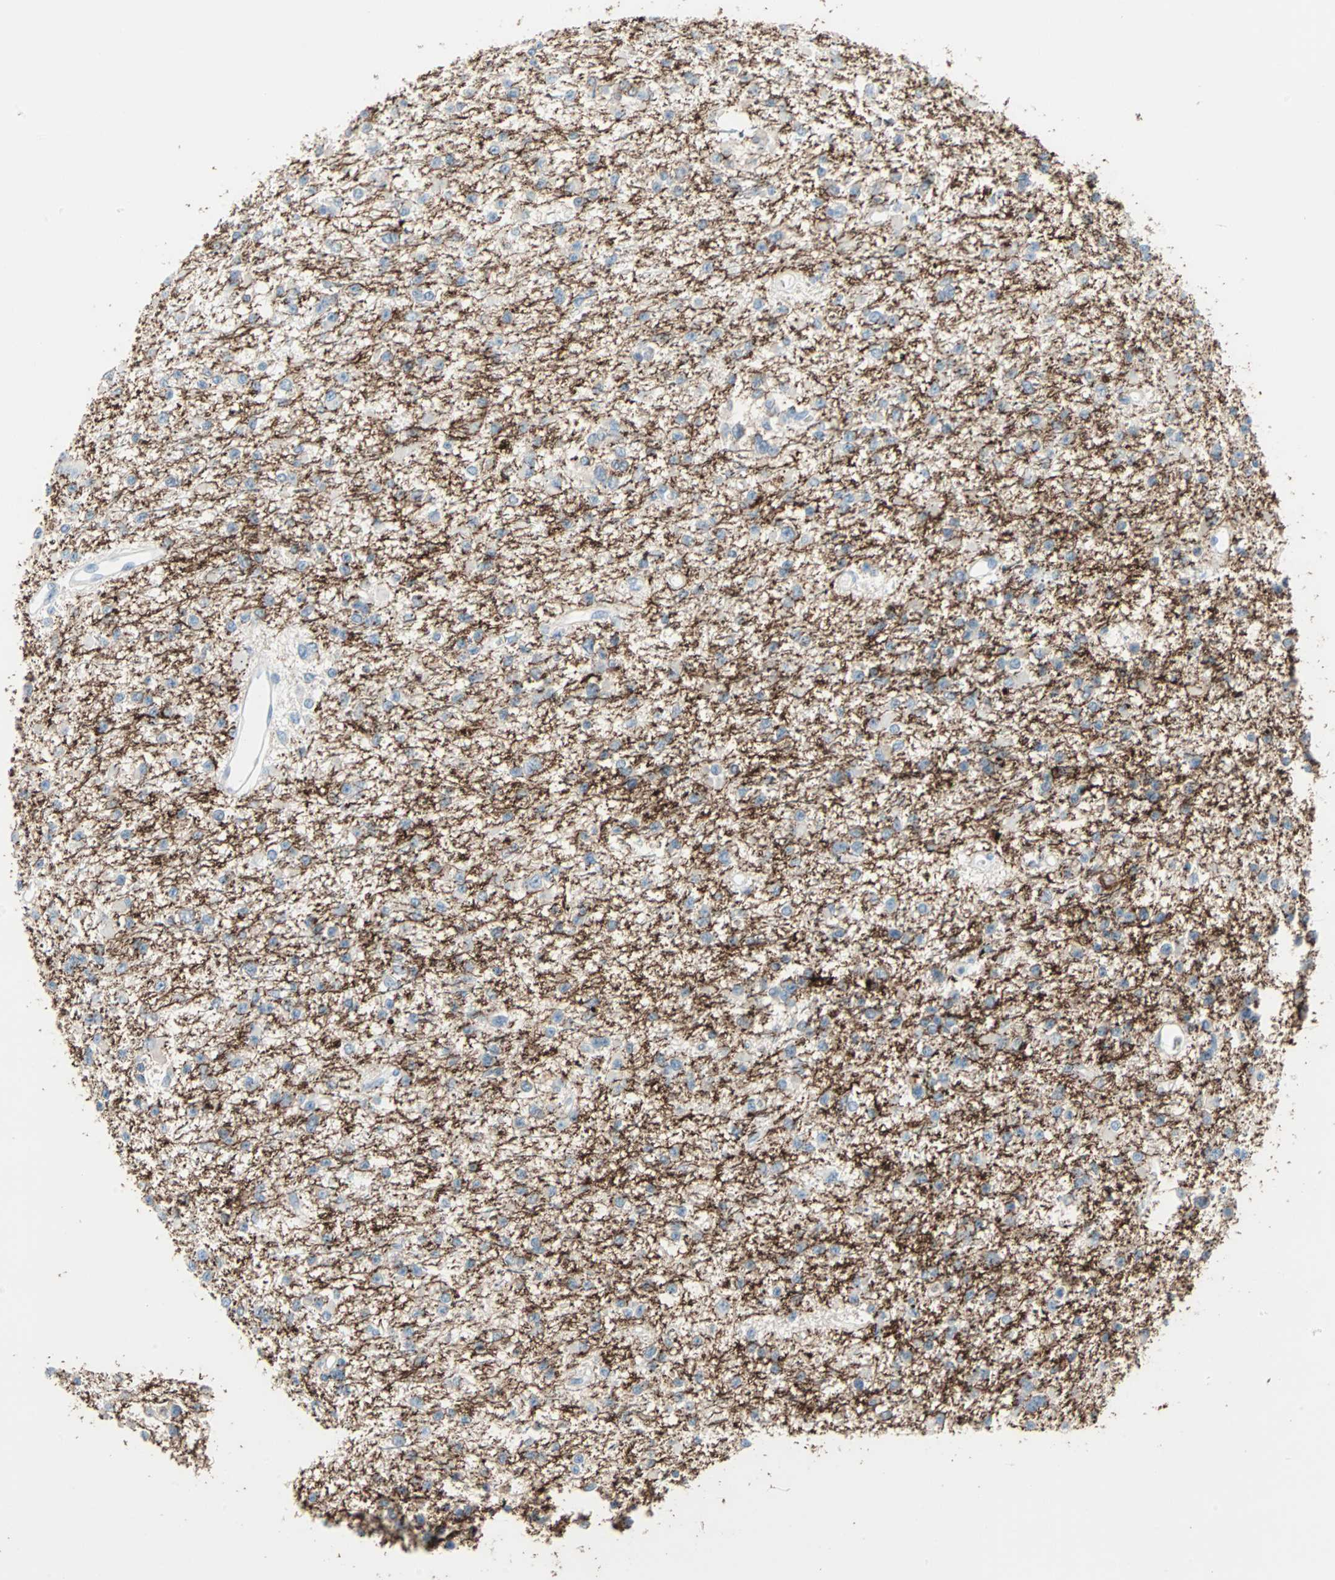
{"staining": {"intensity": "negative", "quantity": "none", "location": "none"}, "tissue": "glioma", "cell_type": "Tumor cells", "image_type": "cancer", "snomed": [{"axis": "morphology", "description": "Glioma, malignant, Low grade"}, {"axis": "topography", "description": "Brain"}], "caption": "Immunohistochemistry (IHC) of human glioma displays no positivity in tumor cells.", "gene": "STX1A", "patient": {"sex": "female", "age": 22}}